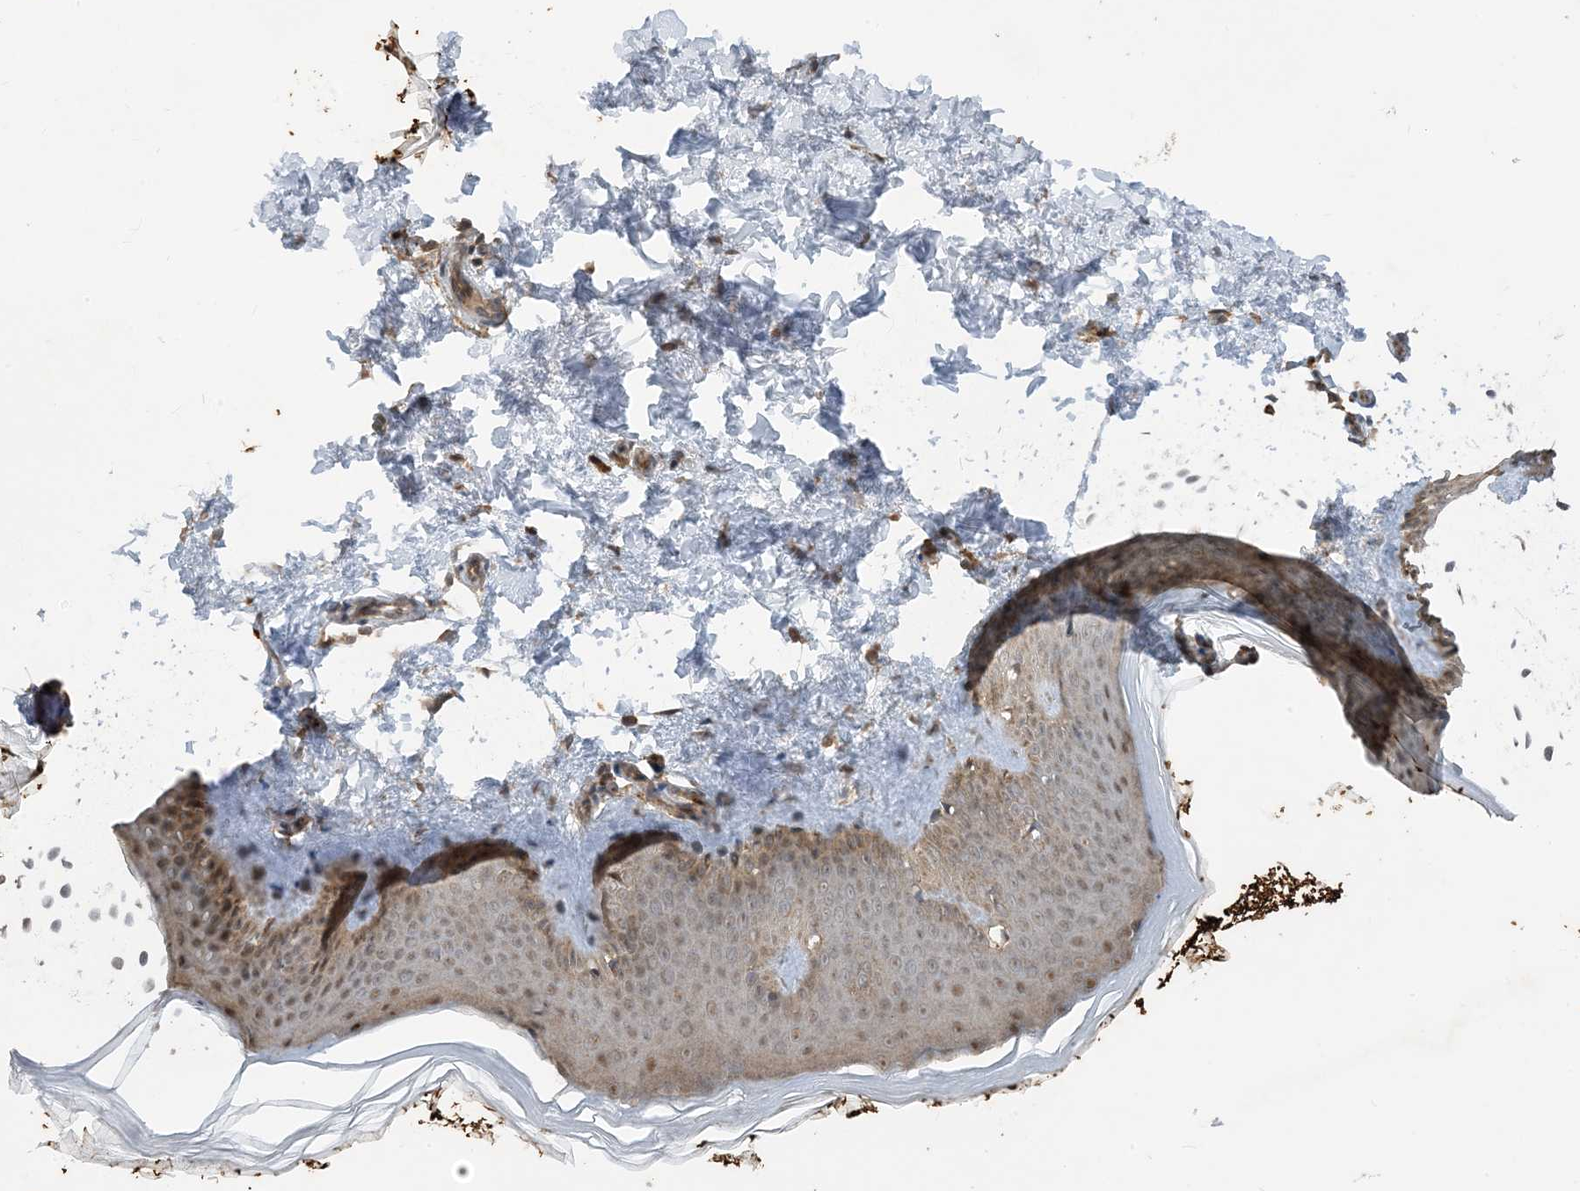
{"staining": {"intensity": "moderate", "quantity": ">75%", "location": "cytoplasmic/membranous,nuclear"}, "tissue": "skin", "cell_type": "Fibroblasts", "image_type": "normal", "snomed": [{"axis": "morphology", "description": "Normal tissue, NOS"}, {"axis": "topography", "description": "Skin"}], "caption": "Moderate cytoplasmic/membranous,nuclear staining for a protein is seen in about >75% of fibroblasts of unremarkable skin using immunohistochemistry.", "gene": "PUSL1", "patient": {"sex": "female", "age": 27}}